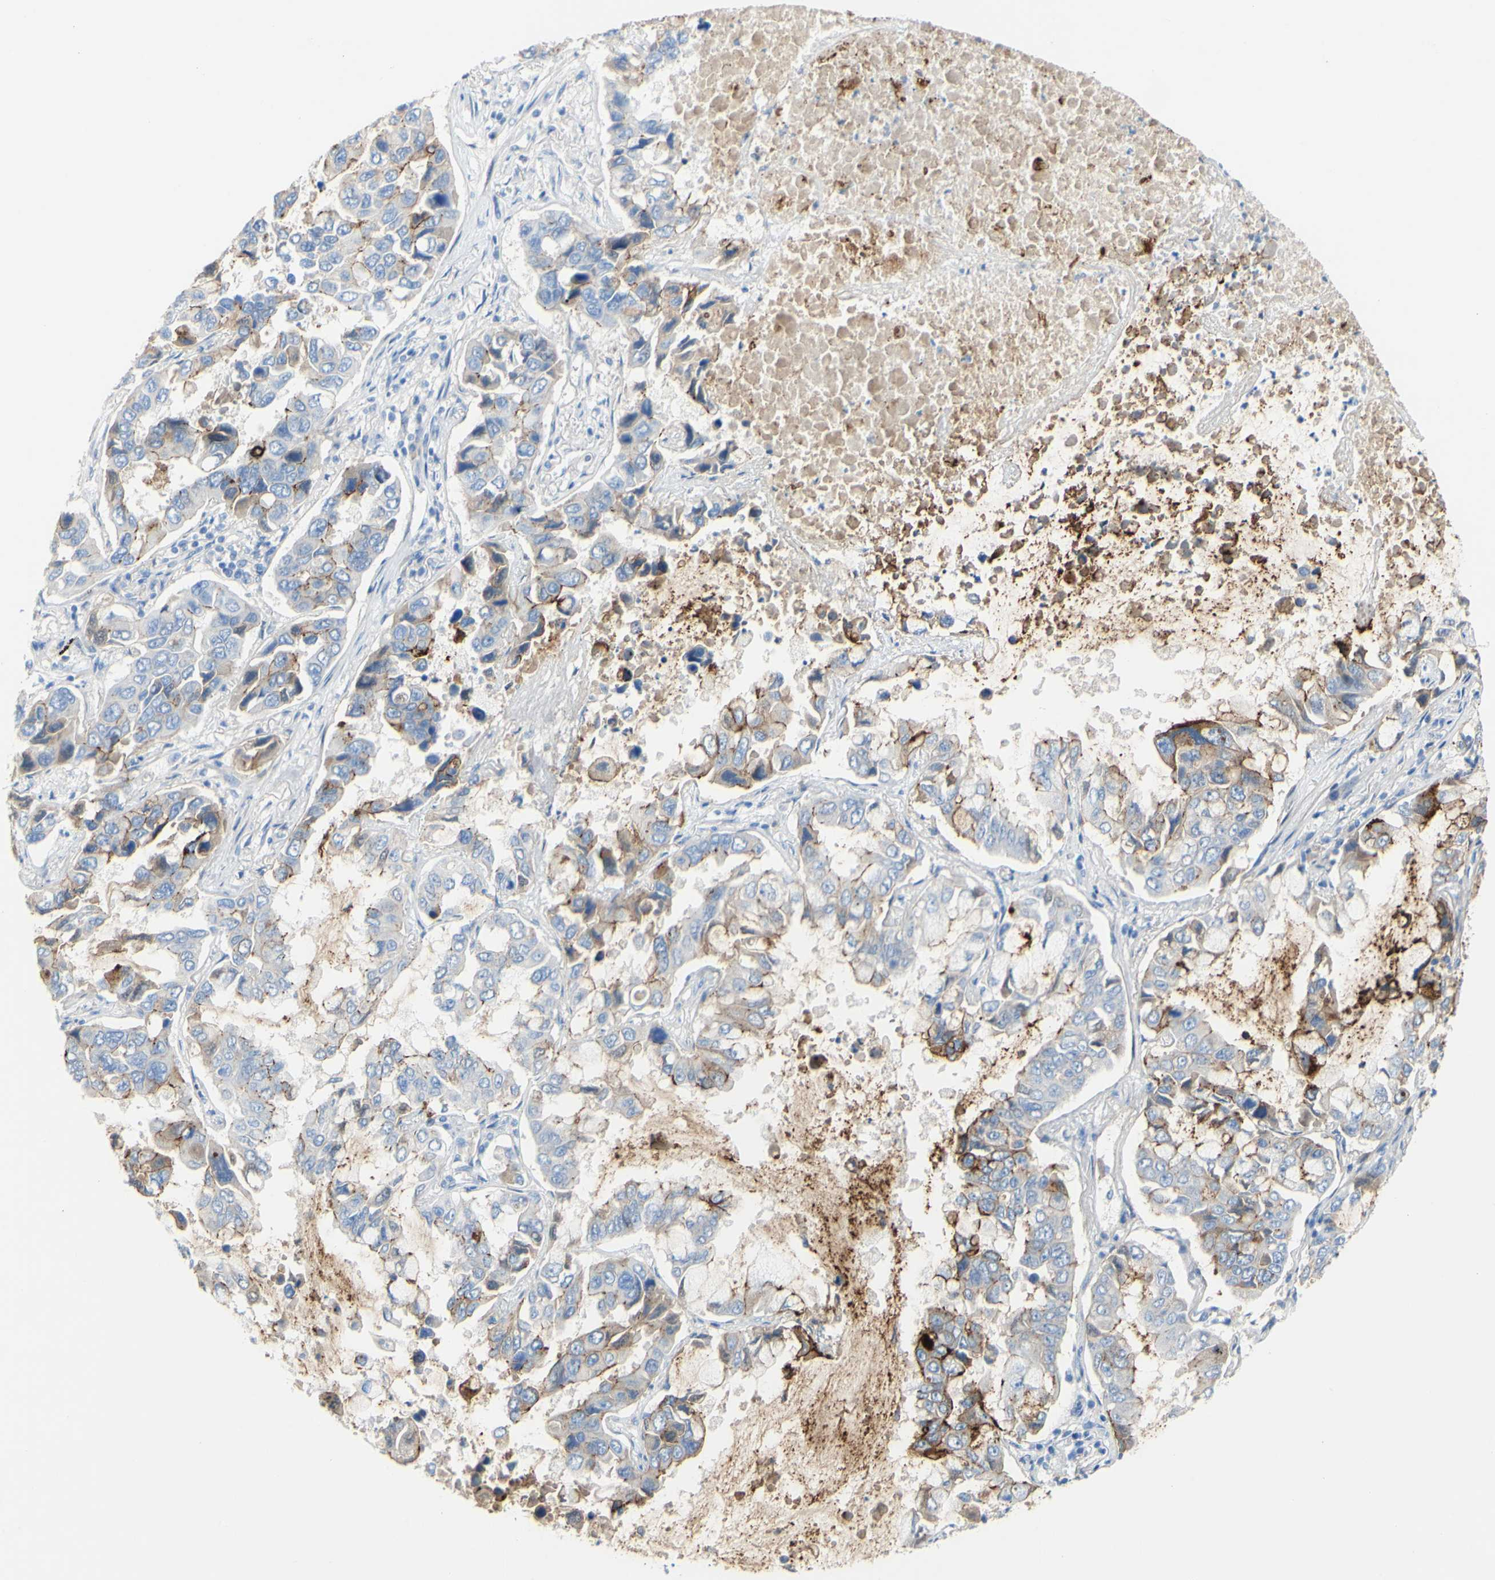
{"staining": {"intensity": "moderate", "quantity": "25%-75%", "location": "cytoplasmic/membranous"}, "tissue": "lung cancer", "cell_type": "Tumor cells", "image_type": "cancer", "snomed": [{"axis": "morphology", "description": "Adenocarcinoma, NOS"}, {"axis": "topography", "description": "Lung"}], "caption": "Brown immunohistochemical staining in lung cancer shows moderate cytoplasmic/membranous positivity in about 25%-75% of tumor cells.", "gene": "DSC2", "patient": {"sex": "male", "age": 64}}